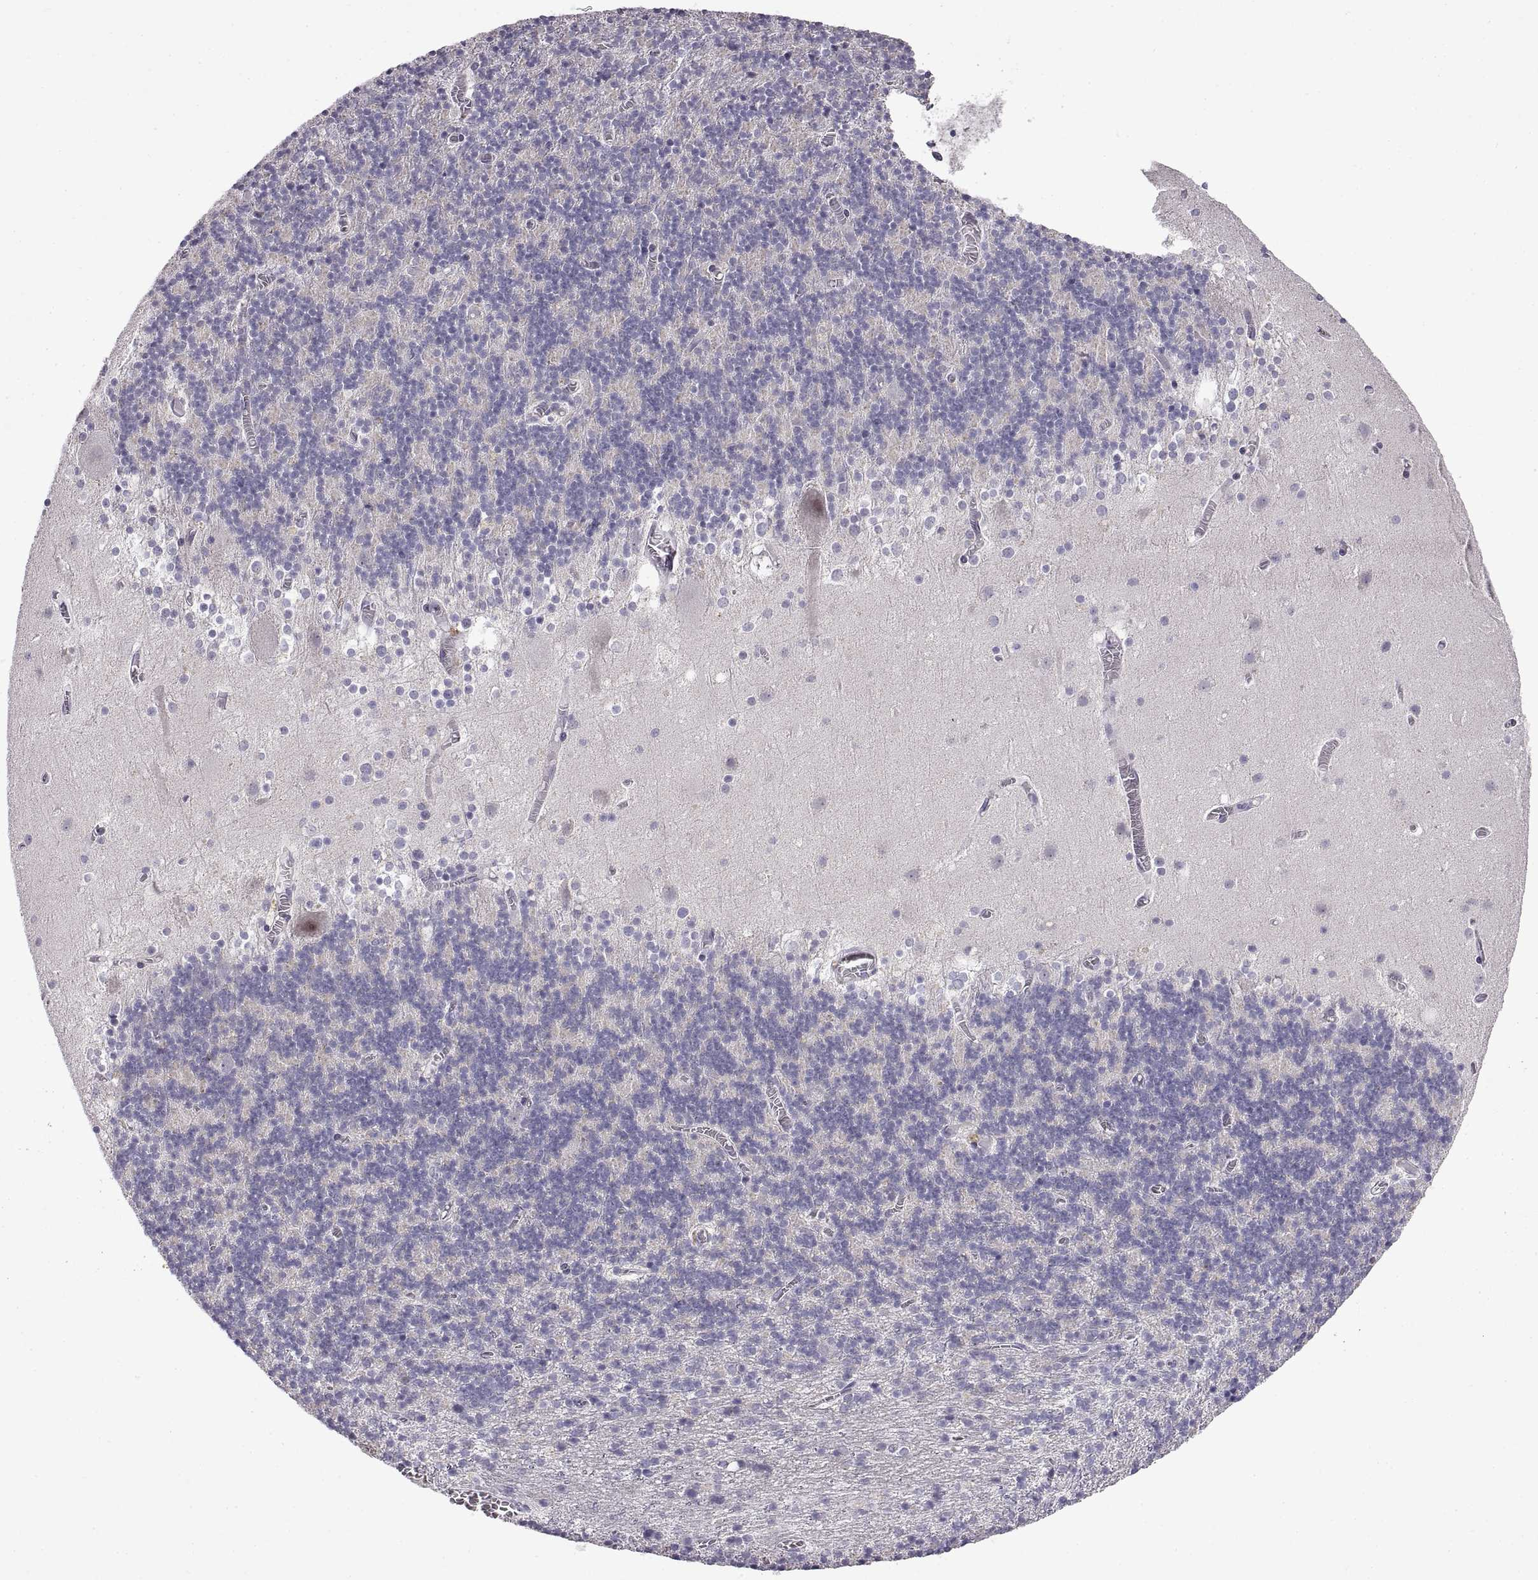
{"staining": {"intensity": "negative", "quantity": "none", "location": "none"}, "tissue": "cerebellum", "cell_type": "Cells in granular layer", "image_type": "normal", "snomed": [{"axis": "morphology", "description": "Normal tissue, NOS"}, {"axis": "topography", "description": "Cerebellum"}], "caption": "This is an immunohistochemistry (IHC) image of benign cerebellum. There is no positivity in cells in granular layer.", "gene": "FAM170A", "patient": {"sex": "male", "age": 70}}